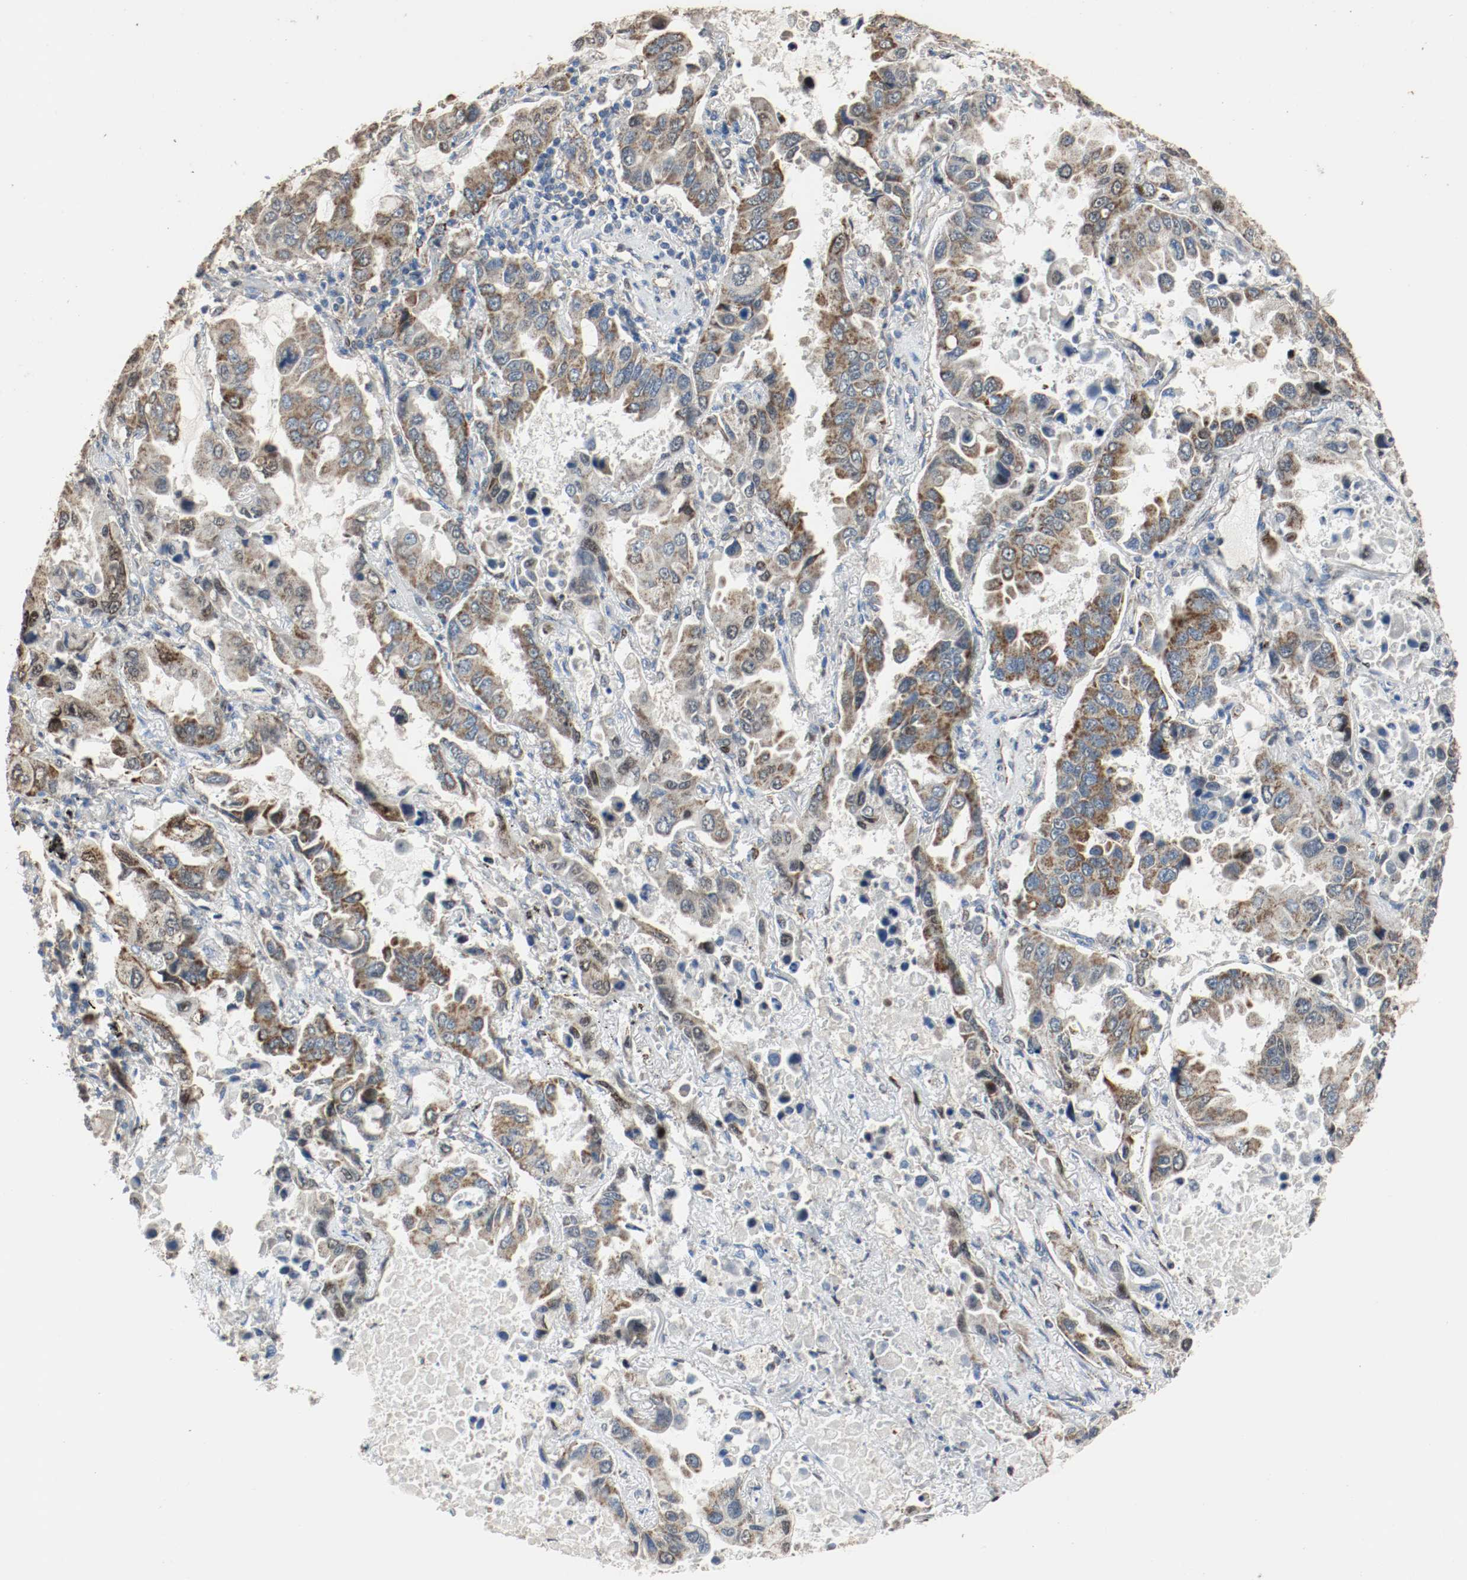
{"staining": {"intensity": "strong", "quantity": ">75%", "location": "cytoplasmic/membranous"}, "tissue": "lung cancer", "cell_type": "Tumor cells", "image_type": "cancer", "snomed": [{"axis": "morphology", "description": "Adenocarcinoma, NOS"}, {"axis": "topography", "description": "Lung"}], "caption": "IHC of lung cancer demonstrates high levels of strong cytoplasmic/membranous positivity in about >75% of tumor cells.", "gene": "ALDH4A1", "patient": {"sex": "male", "age": 64}}